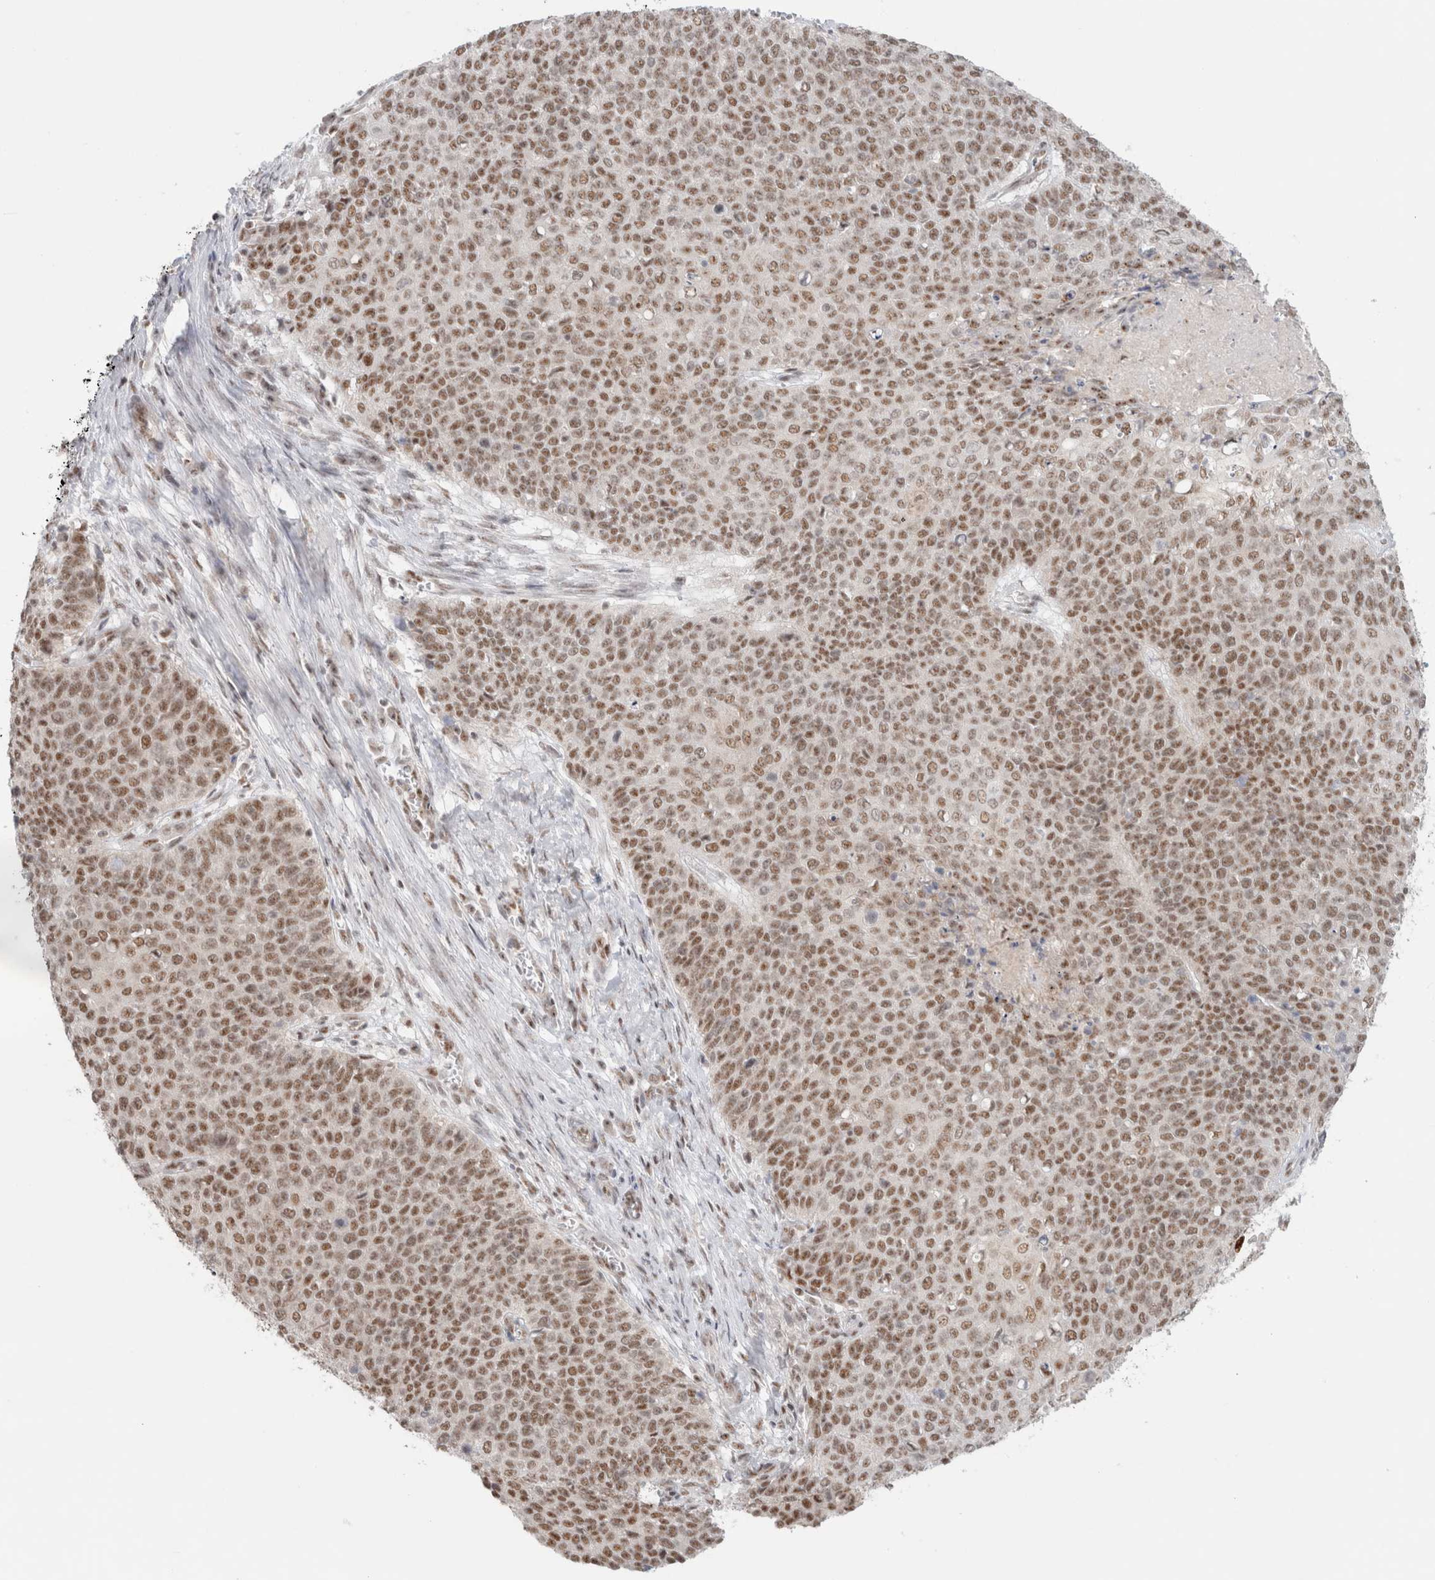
{"staining": {"intensity": "moderate", "quantity": ">75%", "location": "nuclear"}, "tissue": "cervical cancer", "cell_type": "Tumor cells", "image_type": "cancer", "snomed": [{"axis": "morphology", "description": "Squamous cell carcinoma, NOS"}, {"axis": "topography", "description": "Cervix"}], "caption": "Immunohistochemical staining of human cervical squamous cell carcinoma exhibits medium levels of moderate nuclear protein positivity in about >75% of tumor cells.", "gene": "TRMT12", "patient": {"sex": "female", "age": 39}}